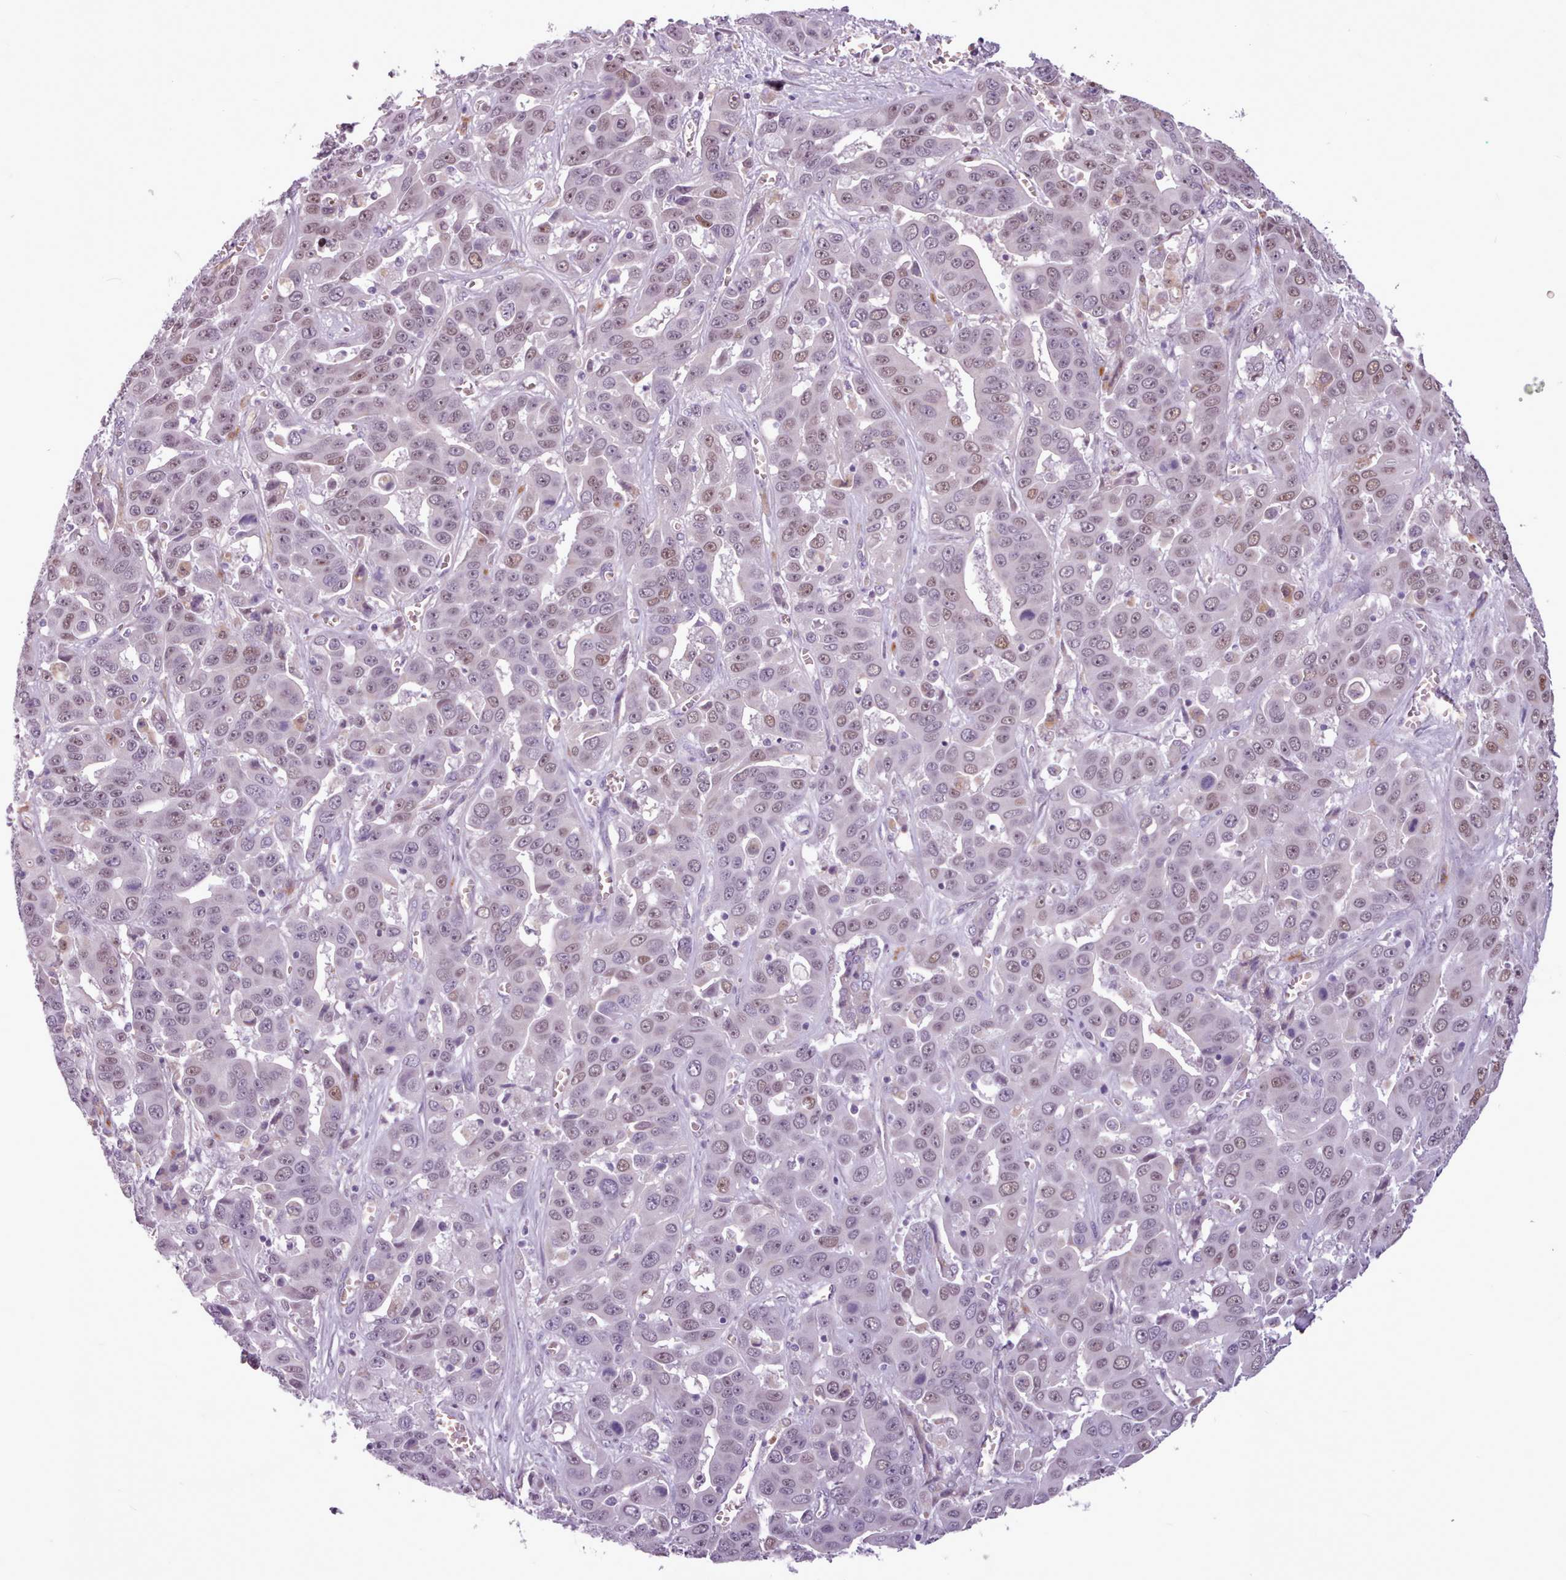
{"staining": {"intensity": "weak", "quantity": ">75%", "location": "nuclear"}, "tissue": "liver cancer", "cell_type": "Tumor cells", "image_type": "cancer", "snomed": [{"axis": "morphology", "description": "Cholangiocarcinoma"}, {"axis": "topography", "description": "Liver"}], "caption": "Immunohistochemistry photomicrograph of neoplastic tissue: human cholangiocarcinoma (liver) stained using immunohistochemistry reveals low levels of weak protein expression localized specifically in the nuclear of tumor cells, appearing as a nuclear brown color.", "gene": "SLURP1", "patient": {"sex": "female", "age": 52}}